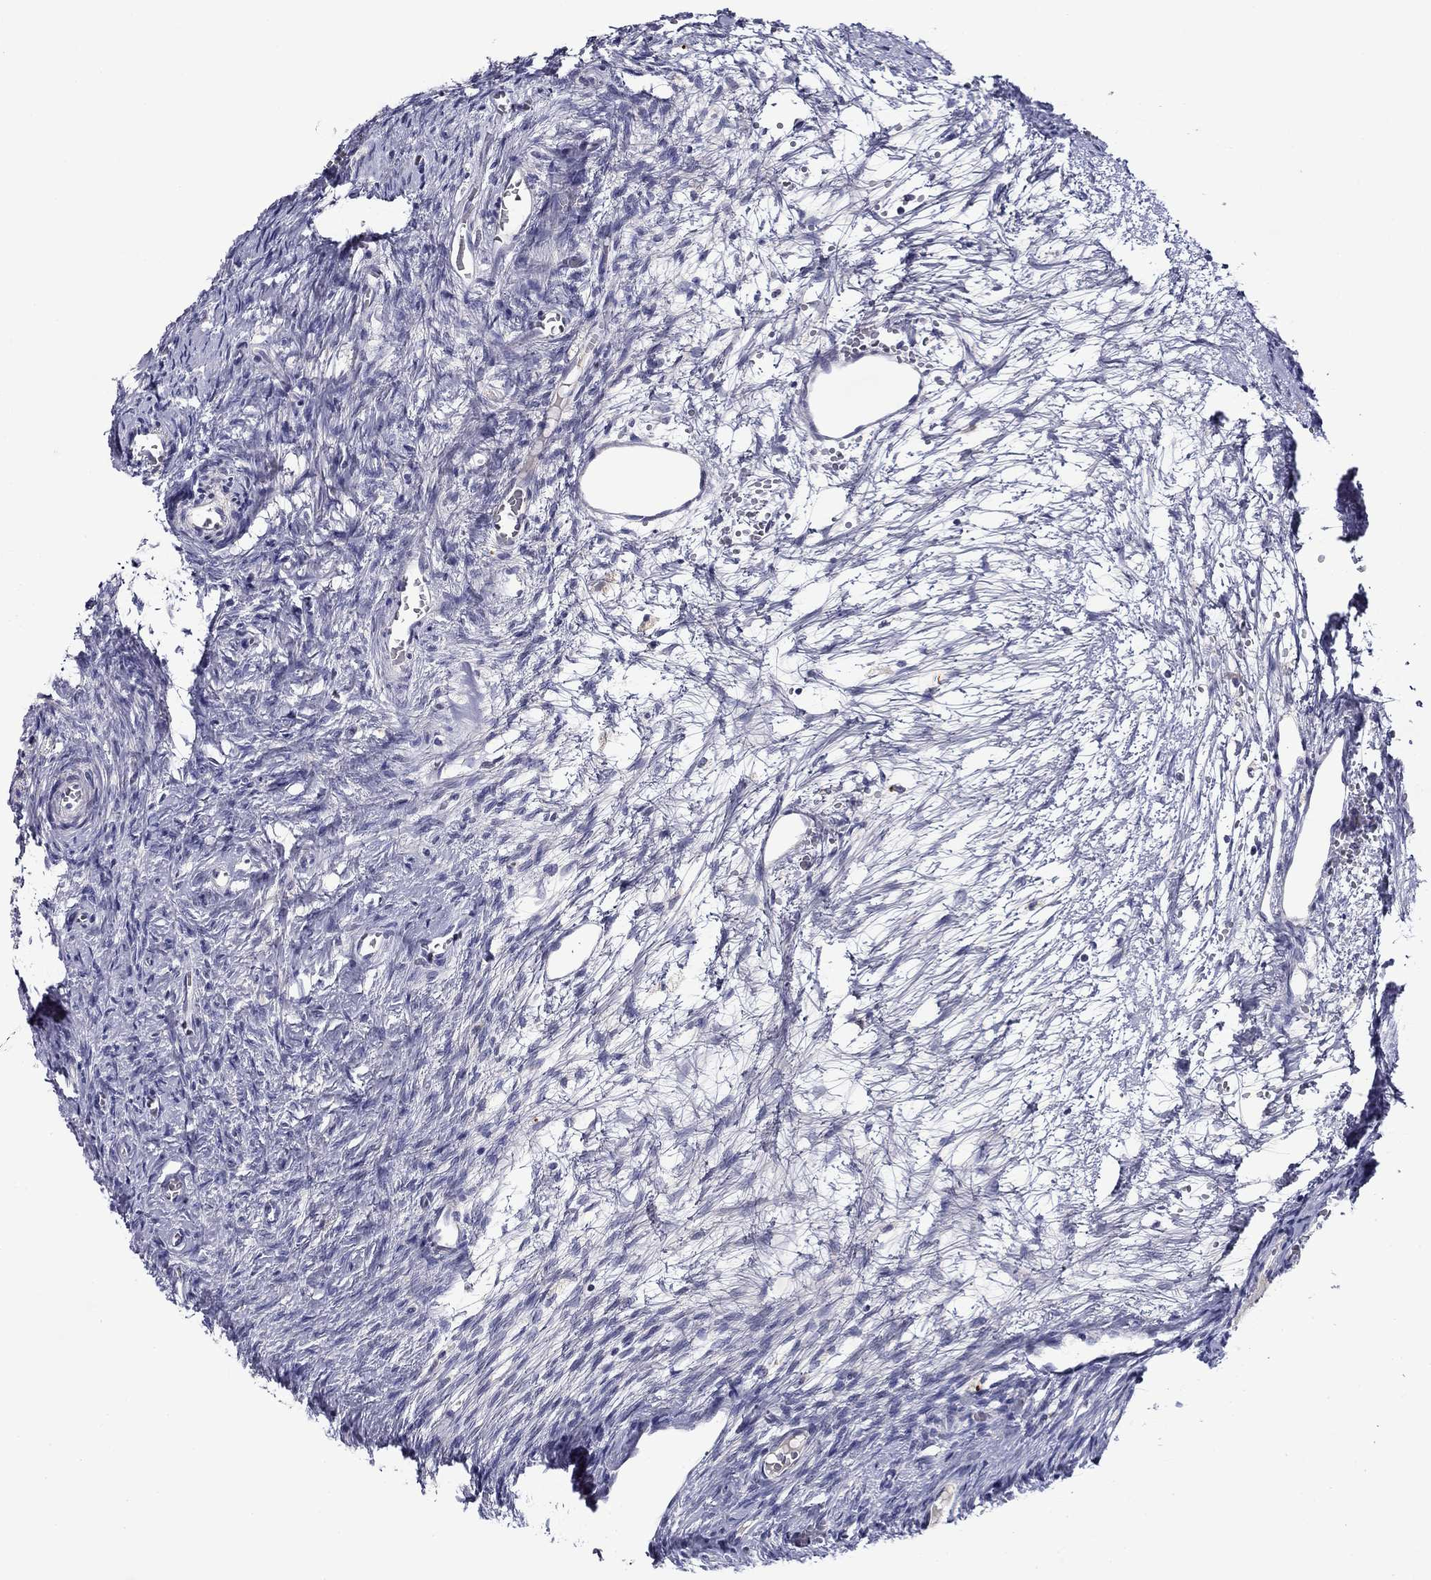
{"staining": {"intensity": "weak", "quantity": "25%-75%", "location": "cytoplasmic/membranous"}, "tissue": "ovary", "cell_type": "Follicle cells", "image_type": "normal", "snomed": [{"axis": "morphology", "description": "Normal tissue, NOS"}, {"axis": "topography", "description": "Ovary"}], "caption": "Benign ovary demonstrates weak cytoplasmic/membranous expression in about 25%-75% of follicle cells, visualized by immunohistochemistry. The protein is shown in brown color, while the nuclei are stained blue.", "gene": "SPATA7", "patient": {"sex": "female", "age": 39}}